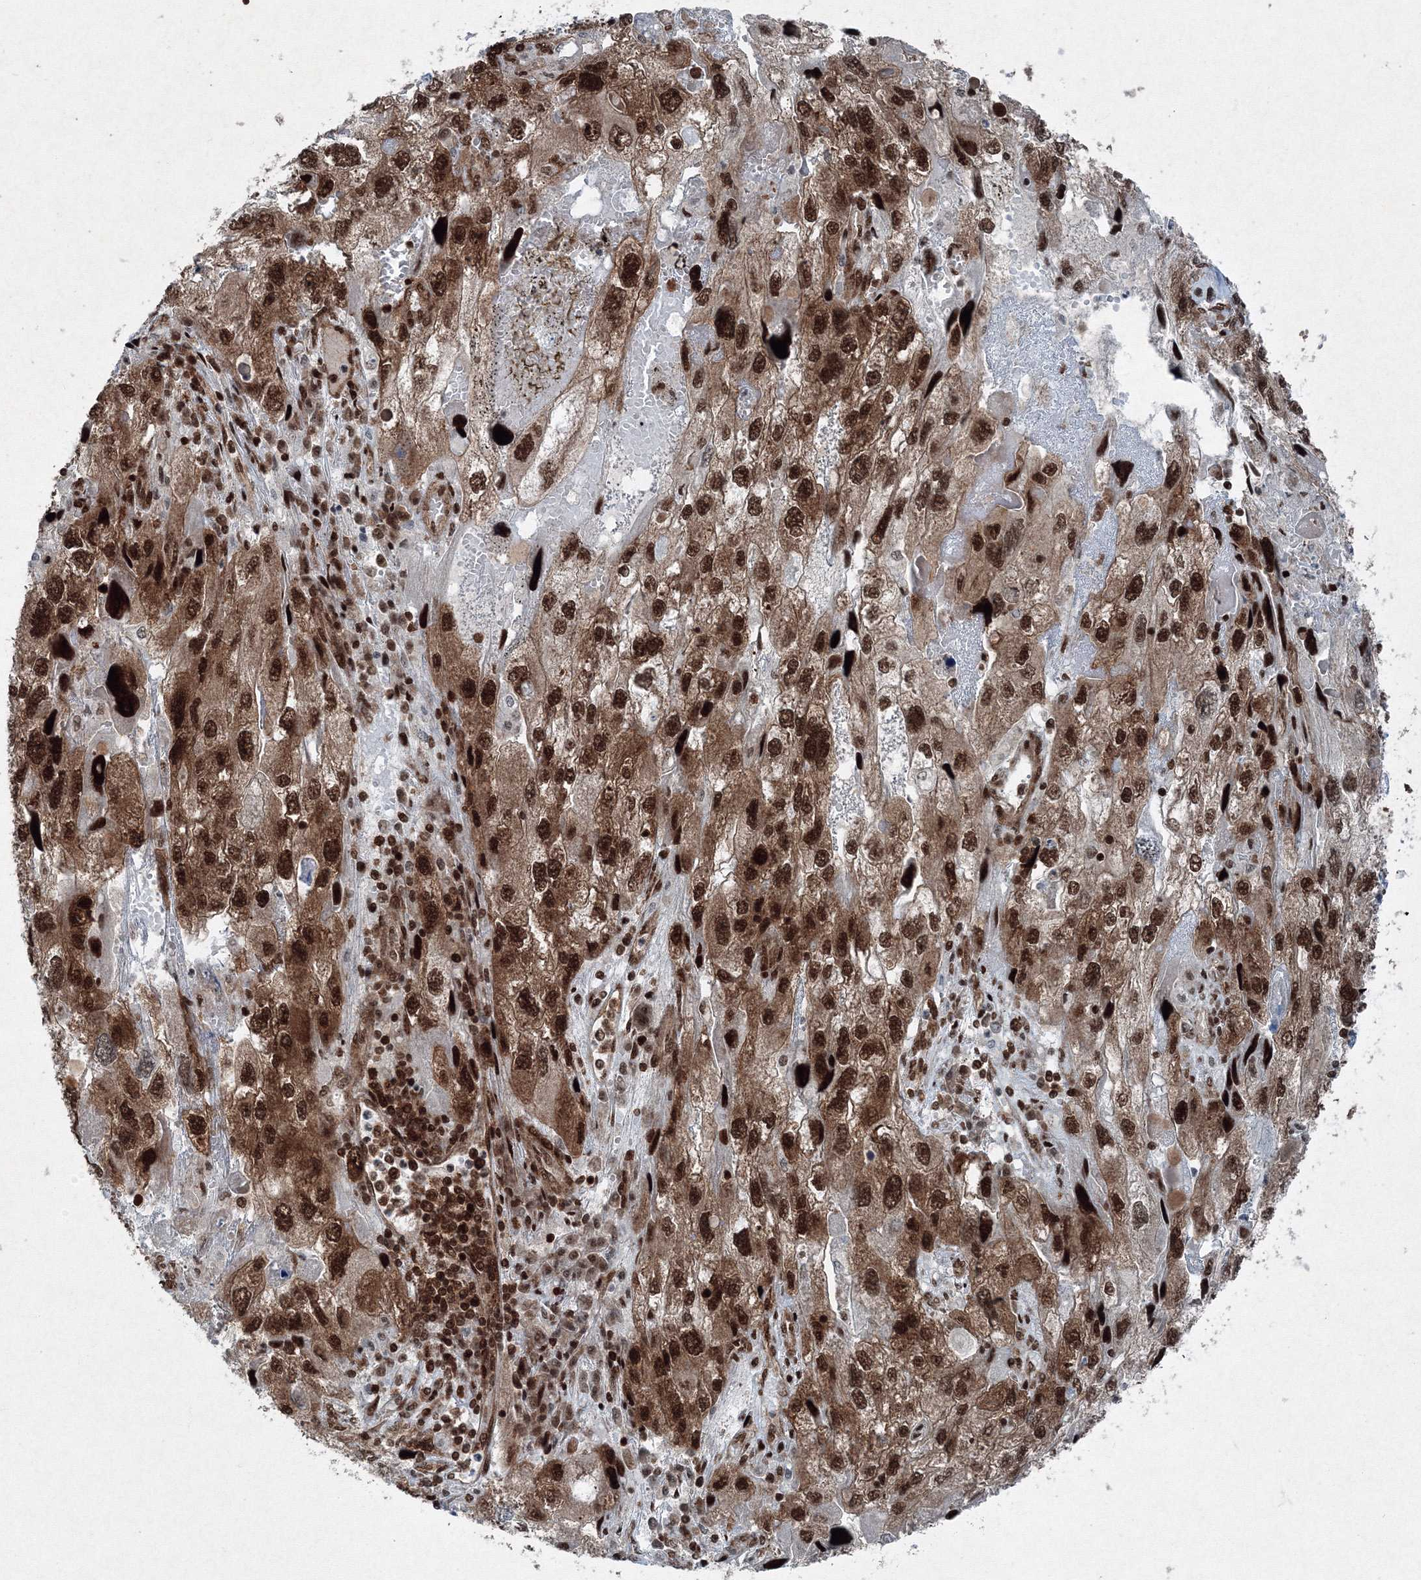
{"staining": {"intensity": "strong", "quantity": ">75%", "location": "cytoplasmic/membranous,nuclear"}, "tissue": "endometrial cancer", "cell_type": "Tumor cells", "image_type": "cancer", "snomed": [{"axis": "morphology", "description": "Adenocarcinoma, NOS"}, {"axis": "topography", "description": "Endometrium"}], "caption": "IHC of human adenocarcinoma (endometrial) reveals high levels of strong cytoplasmic/membranous and nuclear positivity in about >75% of tumor cells.", "gene": "SNRPC", "patient": {"sex": "female", "age": 49}}